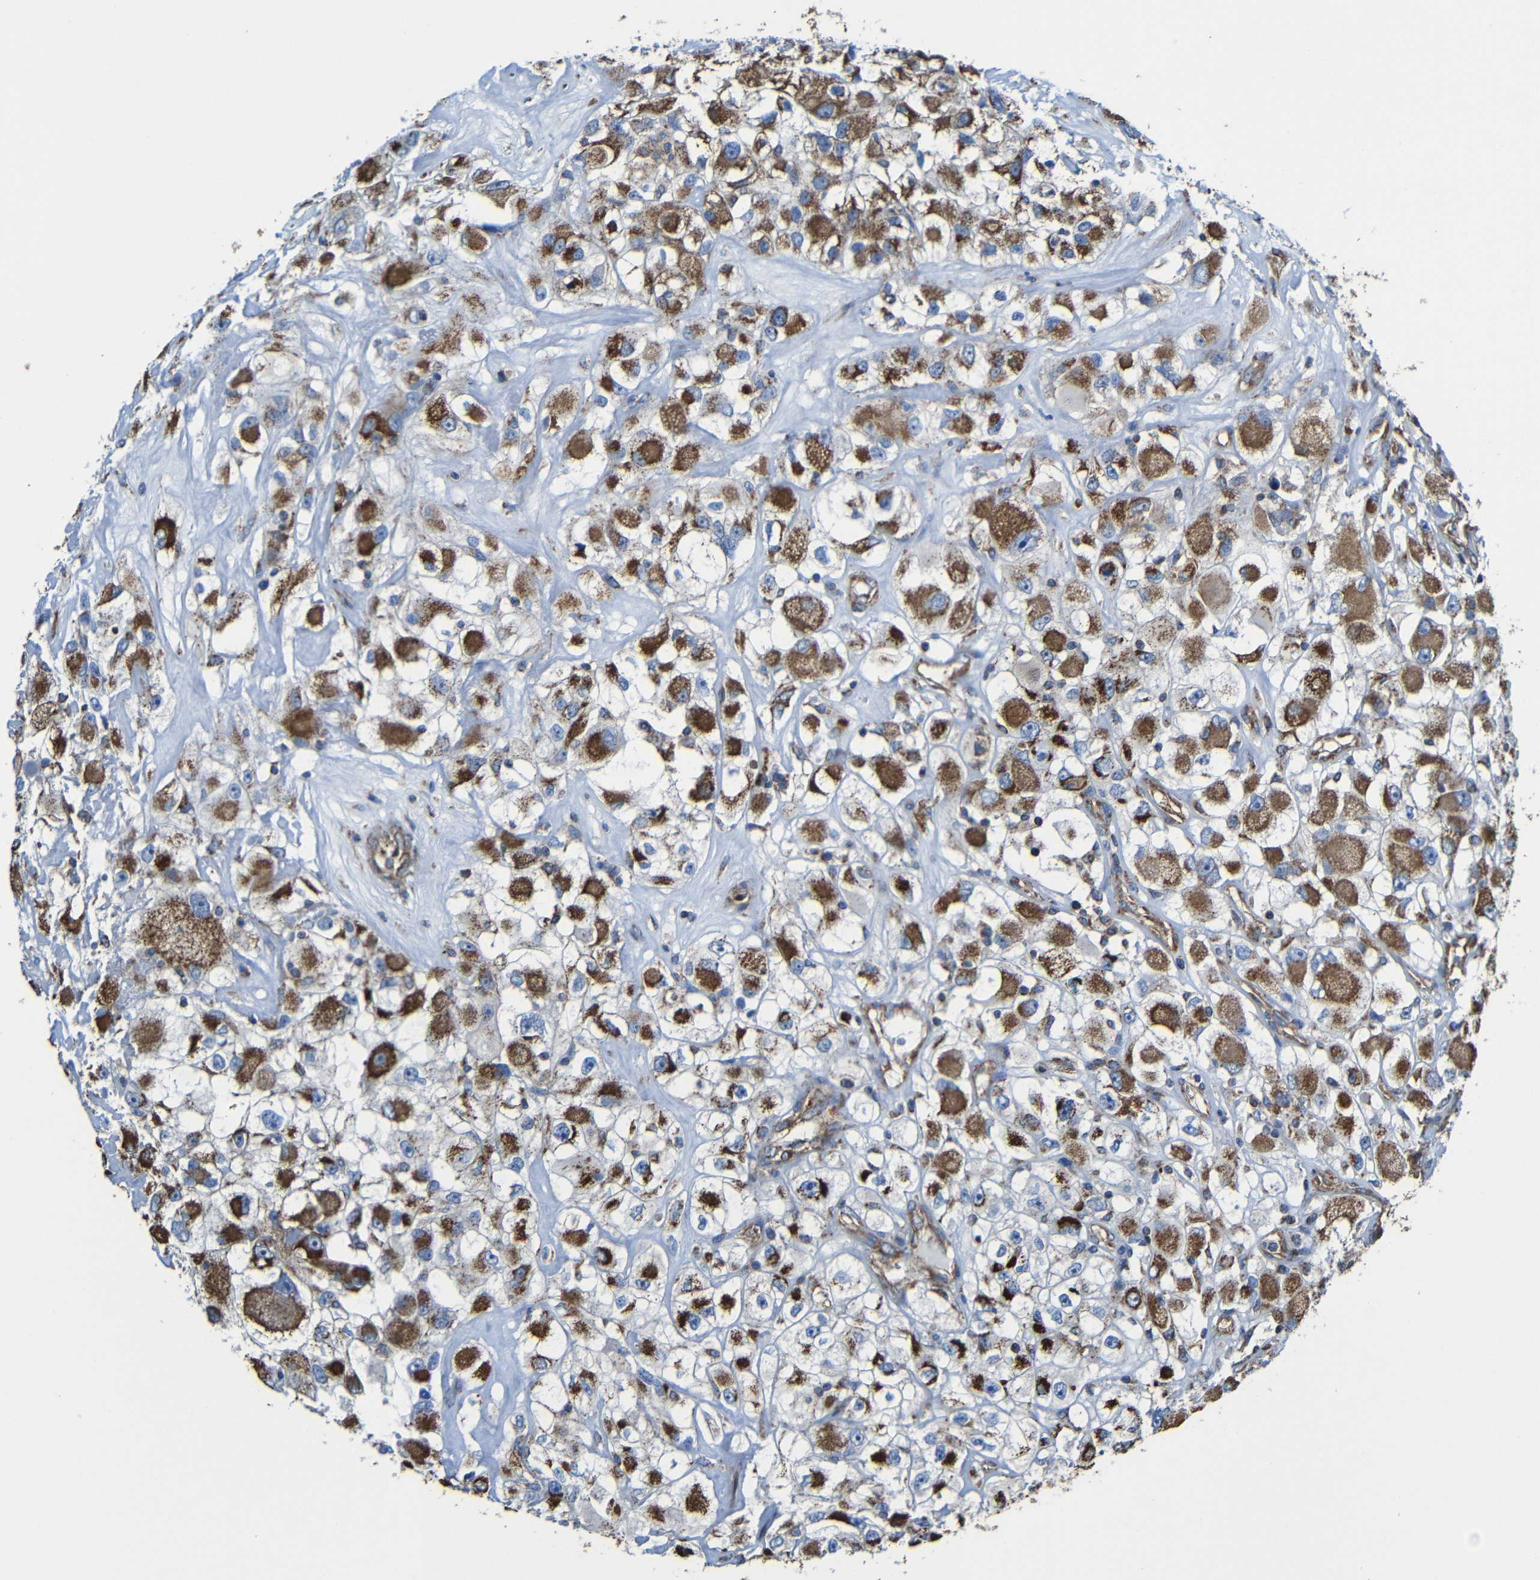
{"staining": {"intensity": "strong", "quantity": ">75%", "location": "cytoplasmic/membranous"}, "tissue": "renal cancer", "cell_type": "Tumor cells", "image_type": "cancer", "snomed": [{"axis": "morphology", "description": "Adenocarcinoma, NOS"}, {"axis": "topography", "description": "Kidney"}], "caption": "A photomicrograph of human renal adenocarcinoma stained for a protein displays strong cytoplasmic/membranous brown staining in tumor cells.", "gene": "INTS6L", "patient": {"sex": "female", "age": 52}}